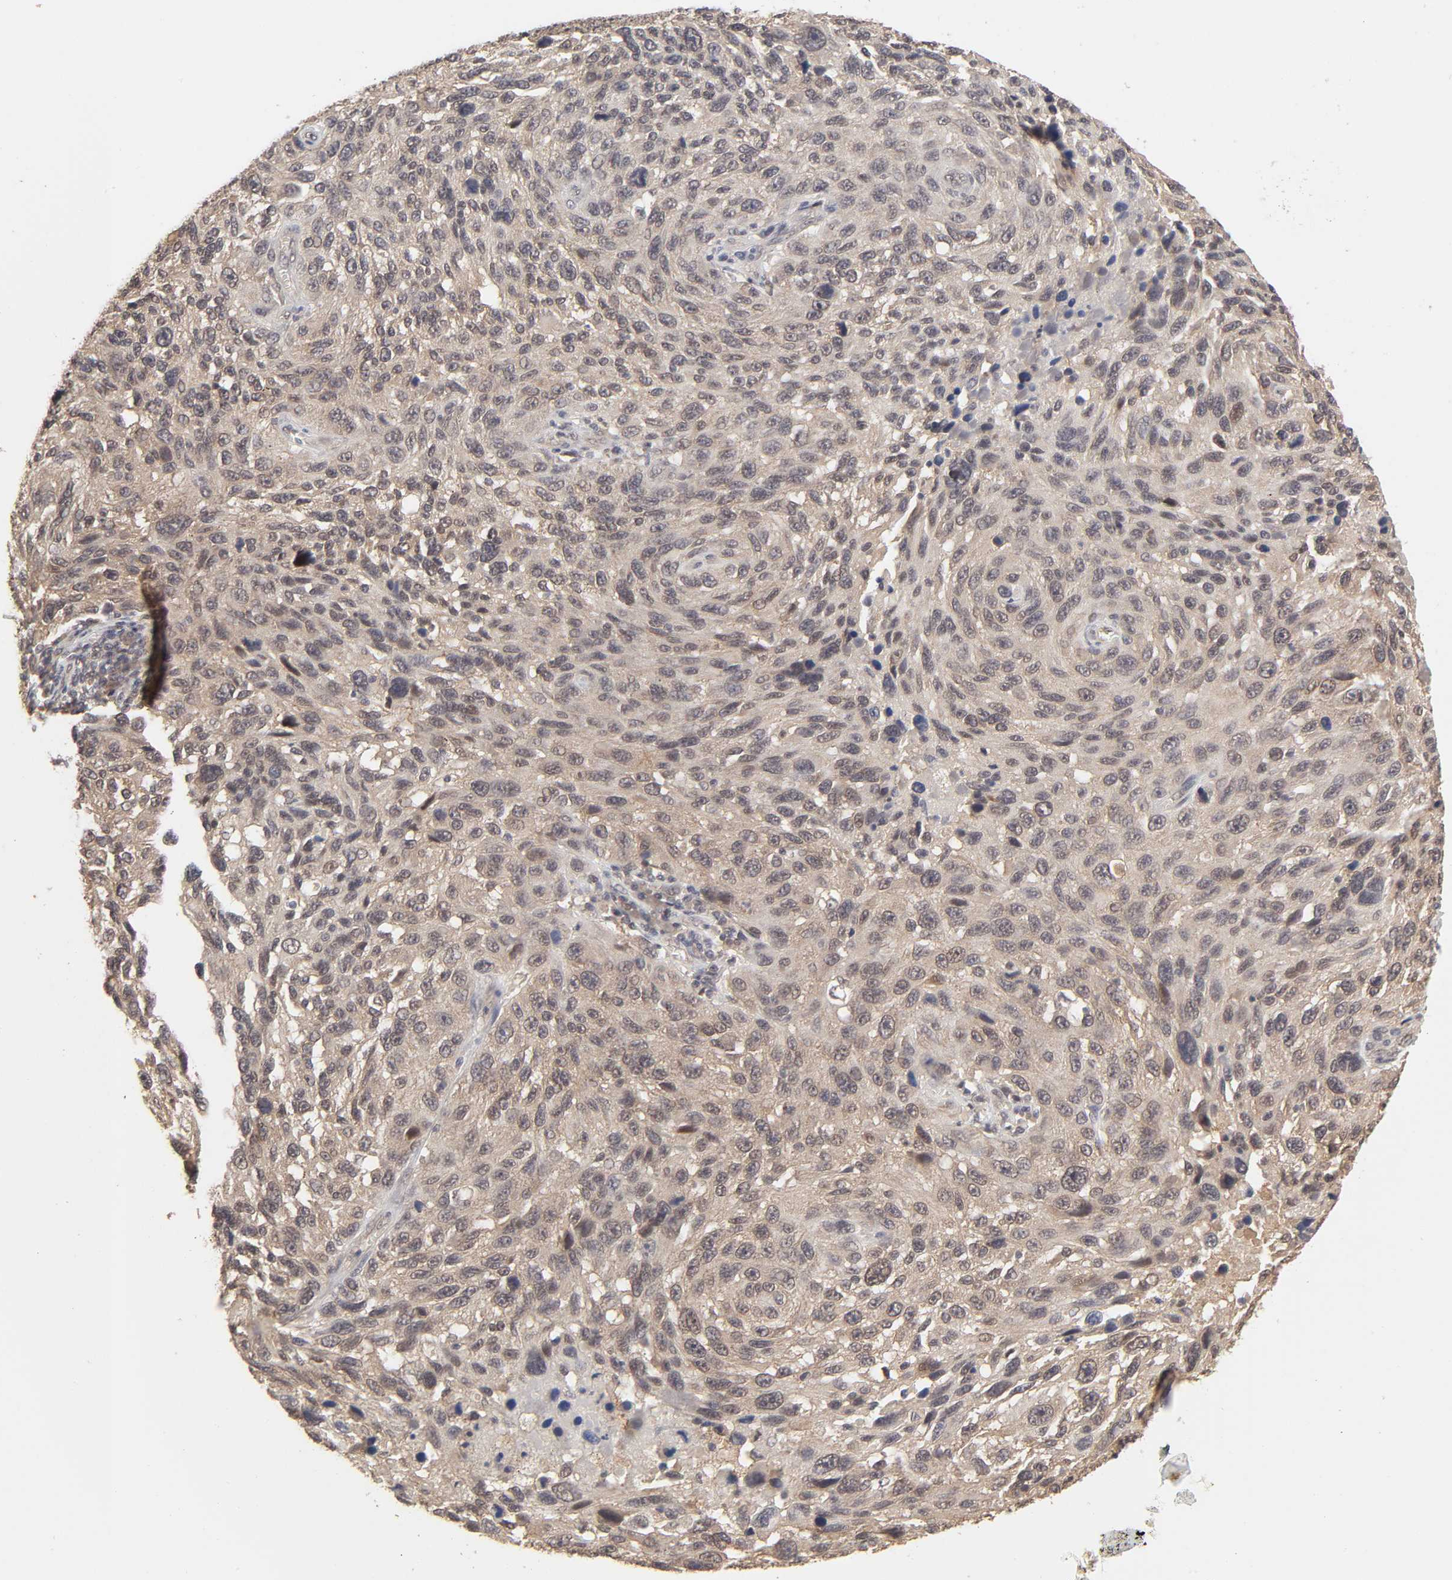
{"staining": {"intensity": "moderate", "quantity": ">75%", "location": "cytoplasmic/membranous"}, "tissue": "melanoma", "cell_type": "Tumor cells", "image_type": "cancer", "snomed": [{"axis": "morphology", "description": "Malignant melanoma, NOS"}, {"axis": "topography", "description": "Skin"}], "caption": "The micrograph displays a brown stain indicating the presence of a protein in the cytoplasmic/membranous of tumor cells in malignant melanoma.", "gene": "MAPK1", "patient": {"sex": "male", "age": 53}}